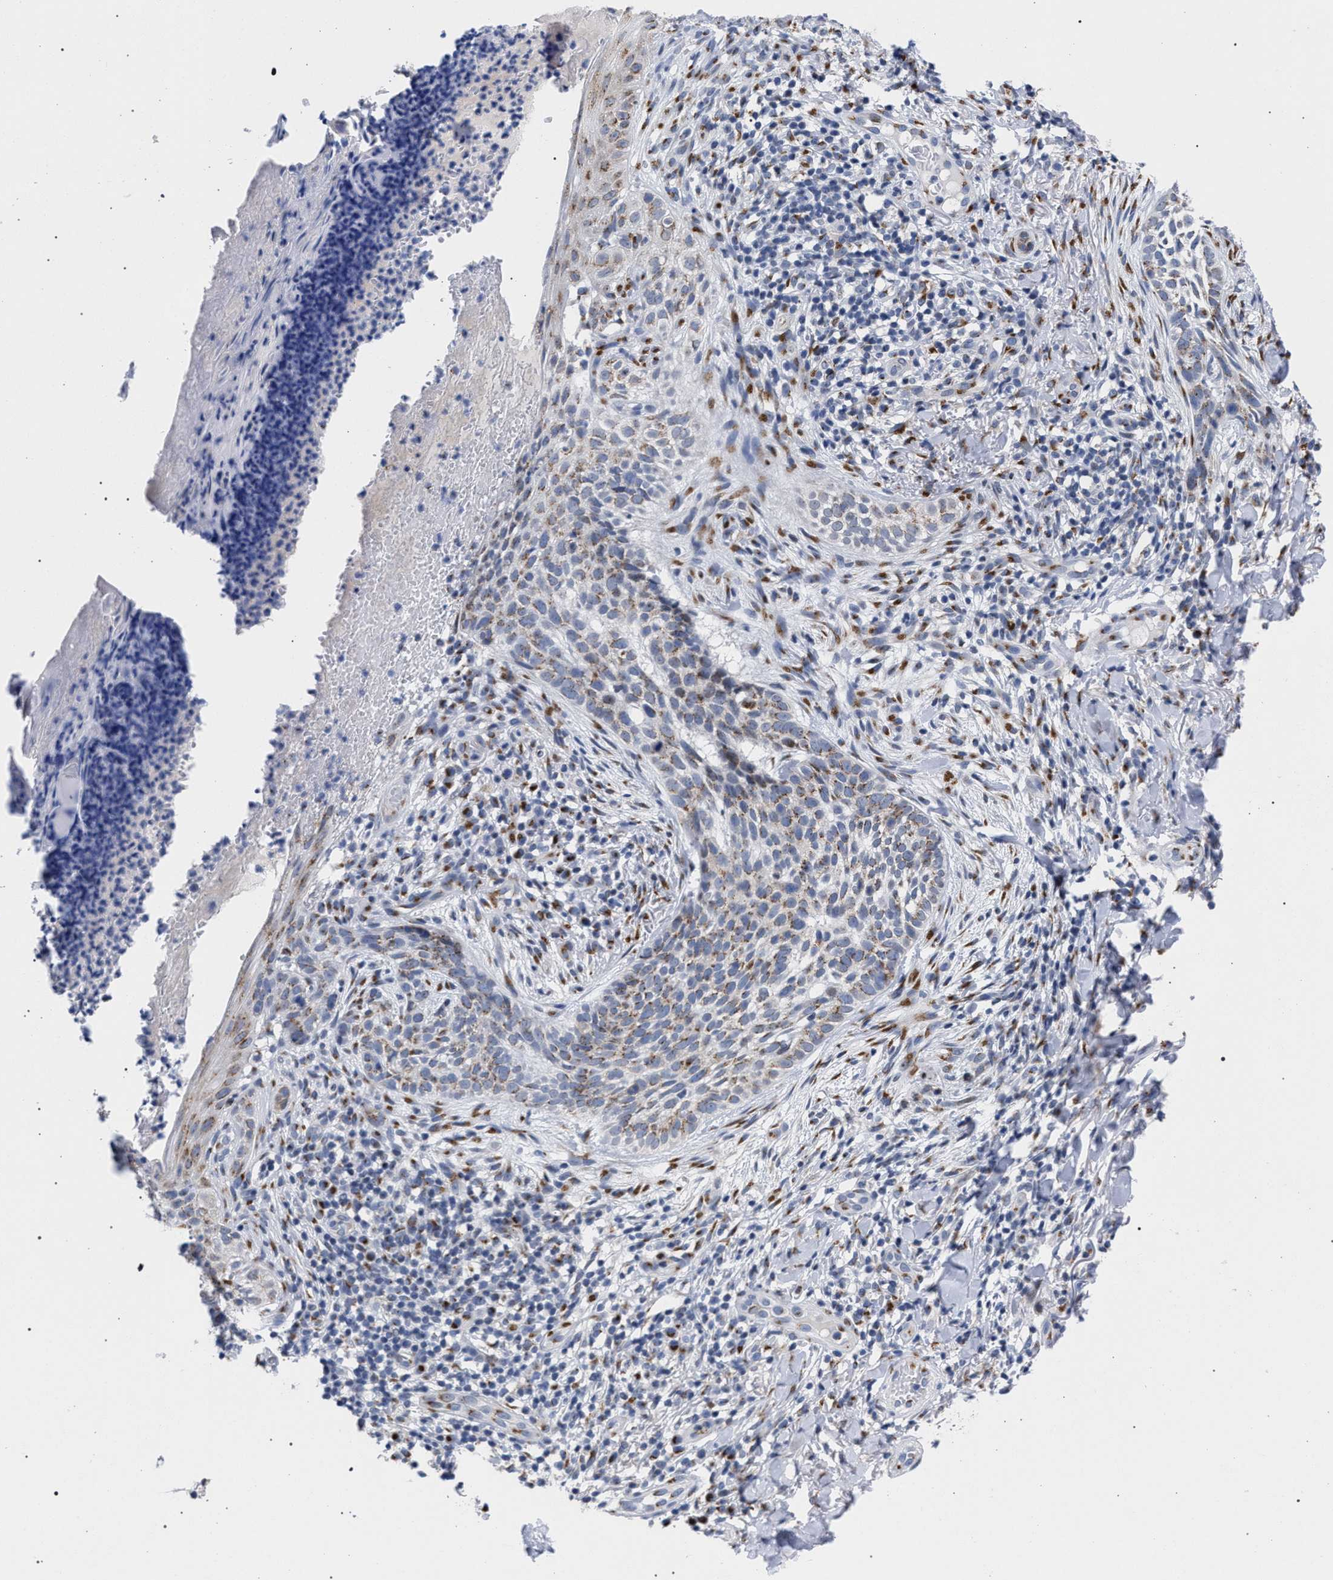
{"staining": {"intensity": "weak", "quantity": ">75%", "location": "cytoplasmic/membranous"}, "tissue": "skin cancer", "cell_type": "Tumor cells", "image_type": "cancer", "snomed": [{"axis": "morphology", "description": "Normal tissue, NOS"}, {"axis": "morphology", "description": "Basal cell carcinoma"}, {"axis": "topography", "description": "Skin"}], "caption": "Human skin basal cell carcinoma stained for a protein (brown) reveals weak cytoplasmic/membranous positive staining in approximately >75% of tumor cells.", "gene": "GOLGA2", "patient": {"sex": "male", "age": 67}}